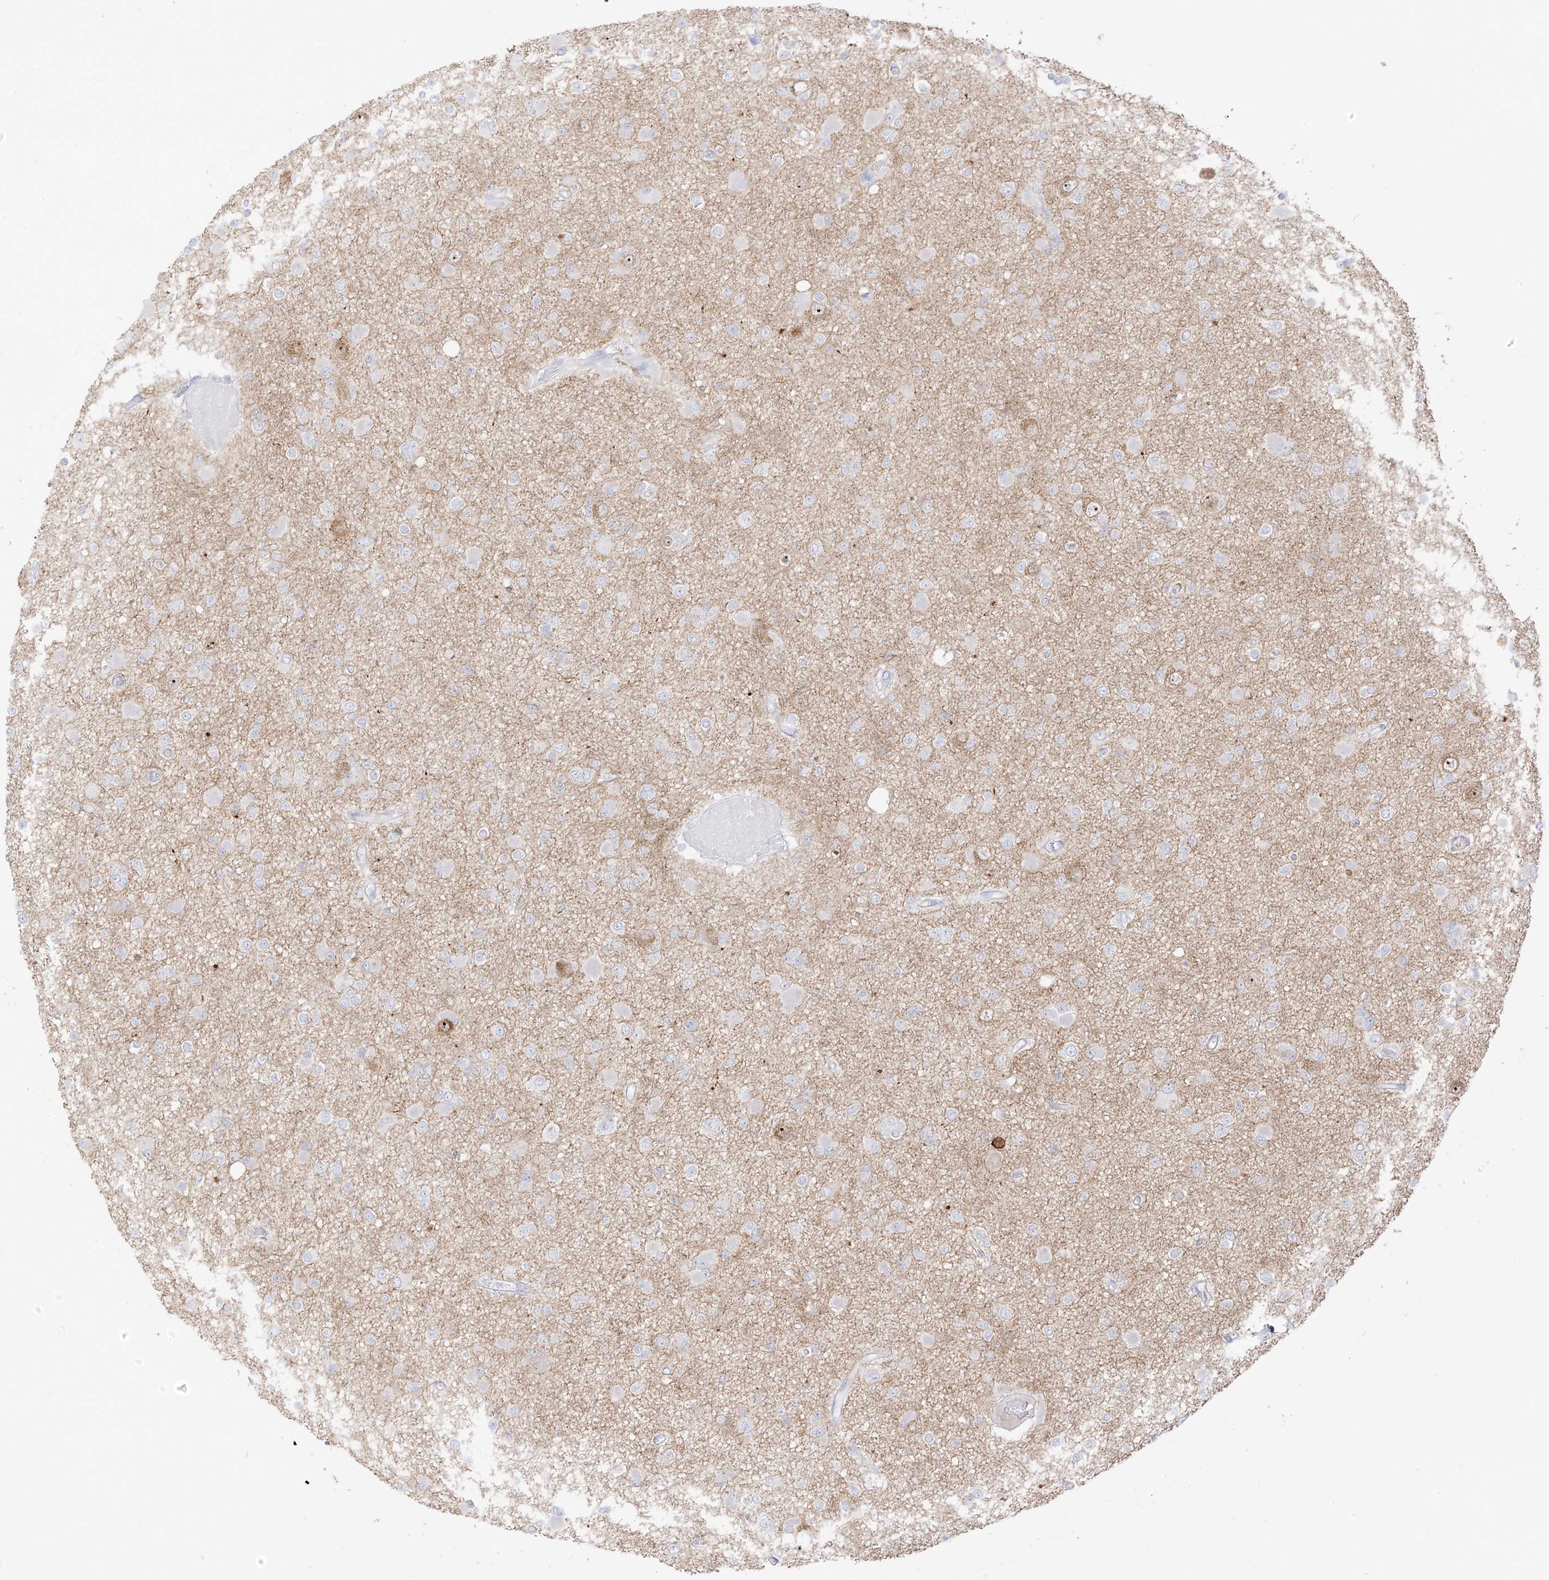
{"staining": {"intensity": "negative", "quantity": "none", "location": "none"}, "tissue": "glioma", "cell_type": "Tumor cells", "image_type": "cancer", "snomed": [{"axis": "morphology", "description": "Glioma, malignant, Low grade"}, {"axis": "topography", "description": "Brain"}], "caption": "Human glioma stained for a protein using IHC exhibits no expression in tumor cells.", "gene": "C11orf87", "patient": {"sex": "female", "age": 22}}